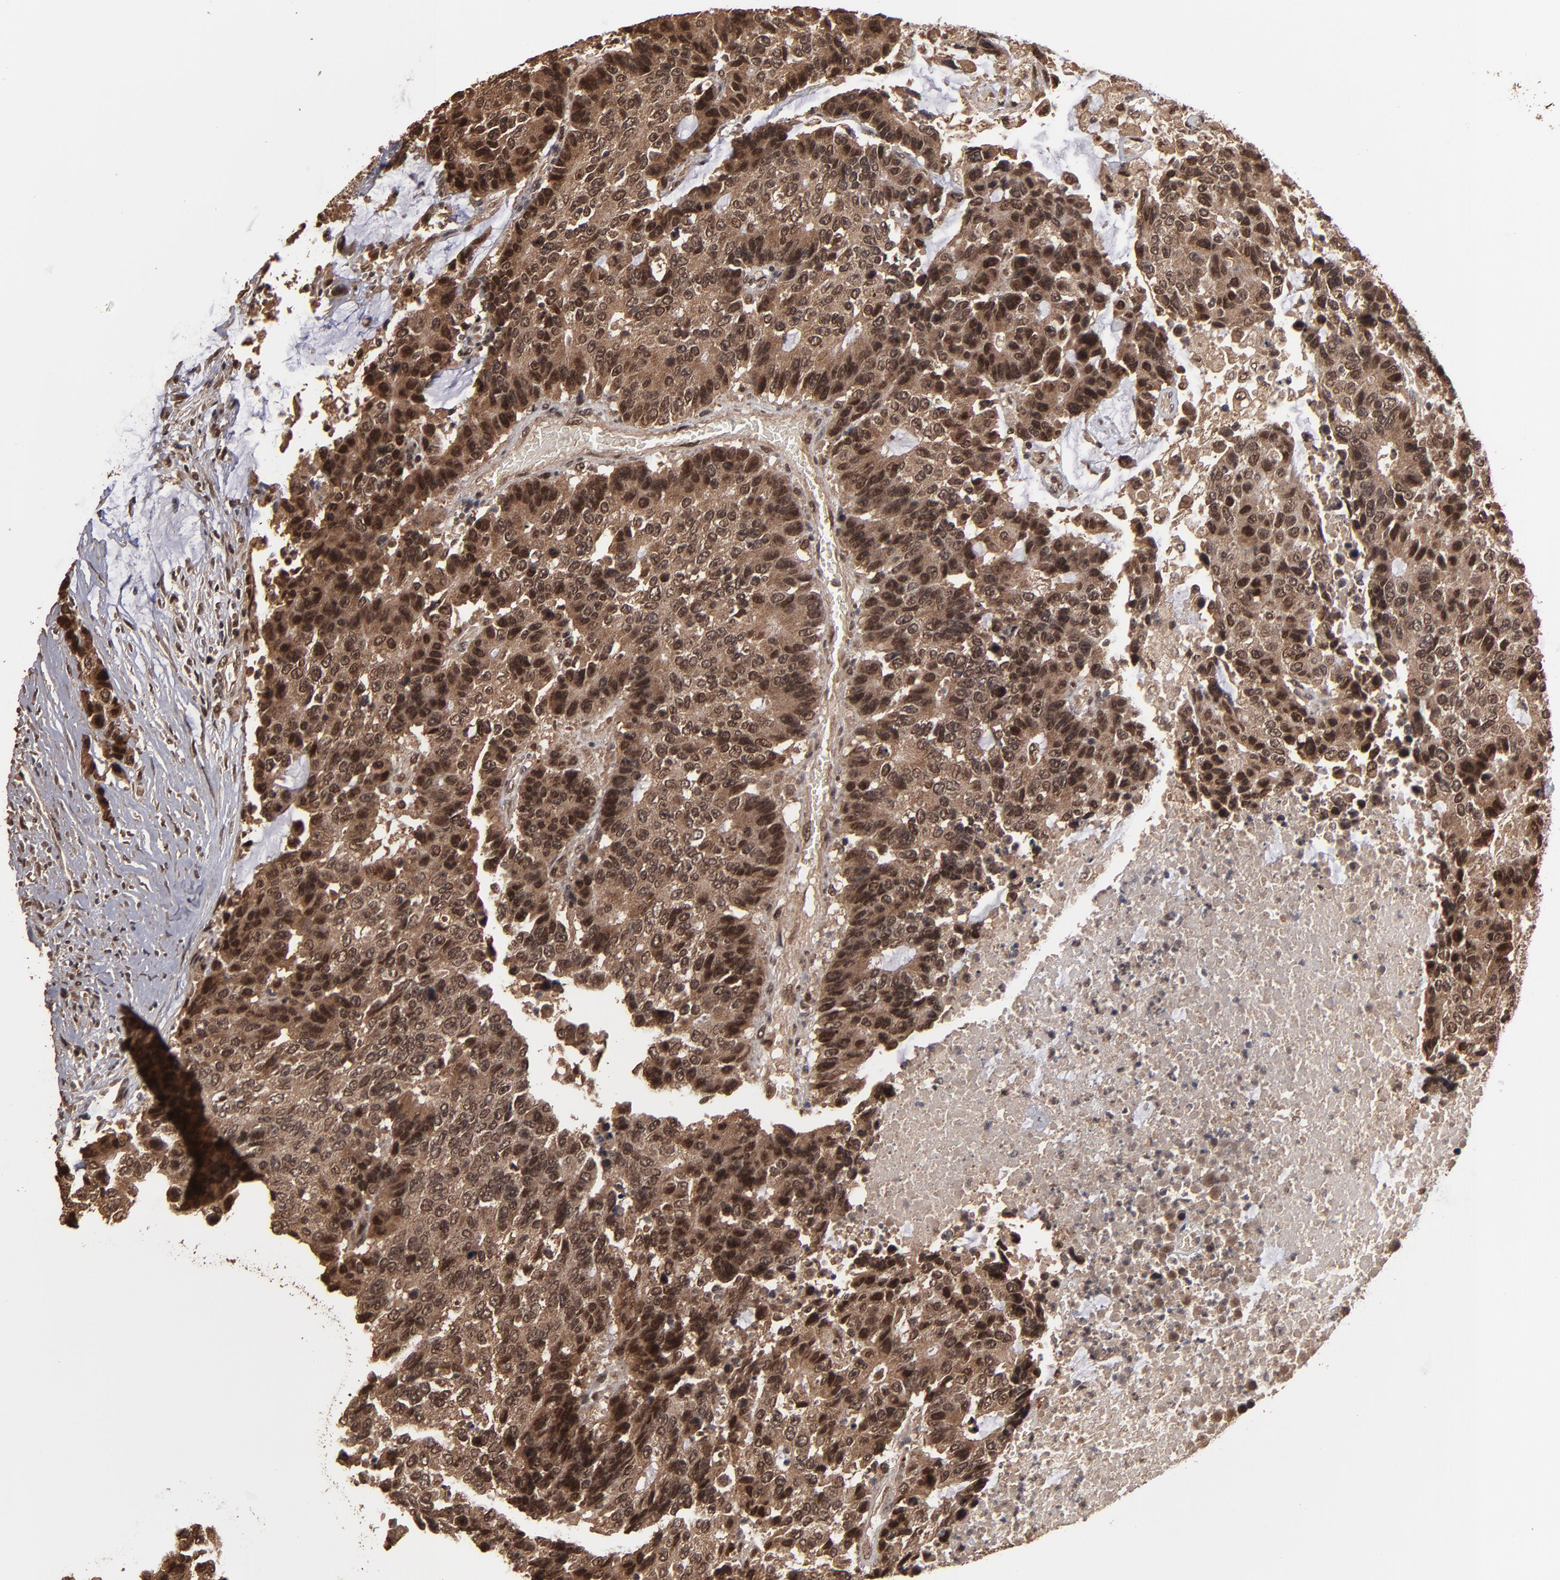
{"staining": {"intensity": "strong", "quantity": ">75%", "location": "cytoplasmic/membranous,nuclear"}, "tissue": "colorectal cancer", "cell_type": "Tumor cells", "image_type": "cancer", "snomed": [{"axis": "morphology", "description": "Adenocarcinoma, NOS"}, {"axis": "topography", "description": "Colon"}], "caption": "This is a histology image of IHC staining of colorectal cancer, which shows strong staining in the cytoplasmic/membranous and nuclear of tumor cells.", "gene": "NXF2B", "patient": {"sex": "female", "age": 86}}